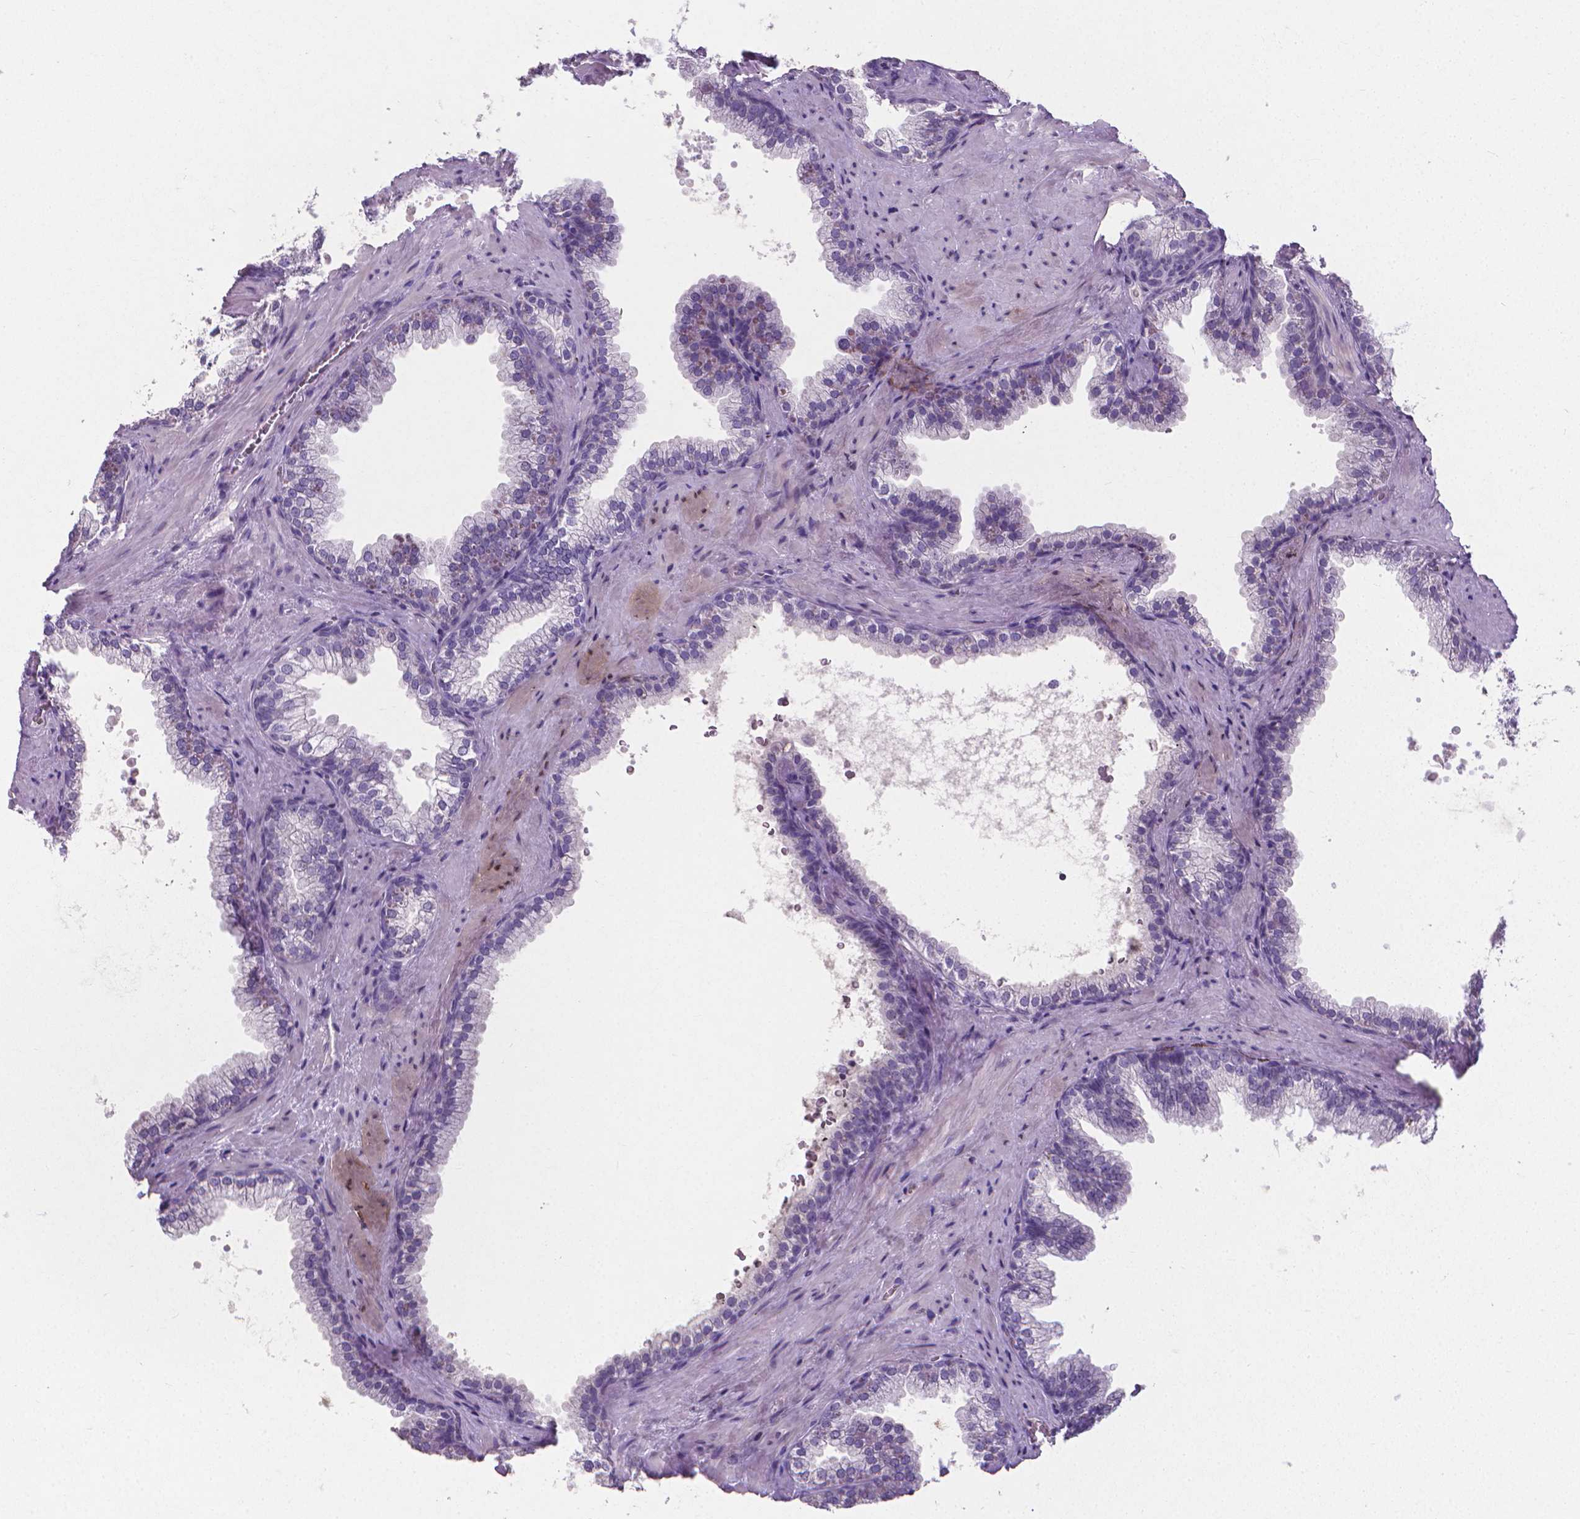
{"staining": {"intensity": "negative", "quantity": "none", "location": "none"}, "tissue": "prostate", "cell_type": "Glandular cells", "image_type": "normal", "snomed": [{"axis": "morphology", "description": "Normal tissue, NOS"}, {"axis": "topography", "description": "Prostate"}], "caption": "This is an immunohistochemistry (IHC) histopathology image of benign human prostate. There is no staining in glandular cells.", "gene": "XPNPEP2", "patient": {"sex": "male", "age": 79}}